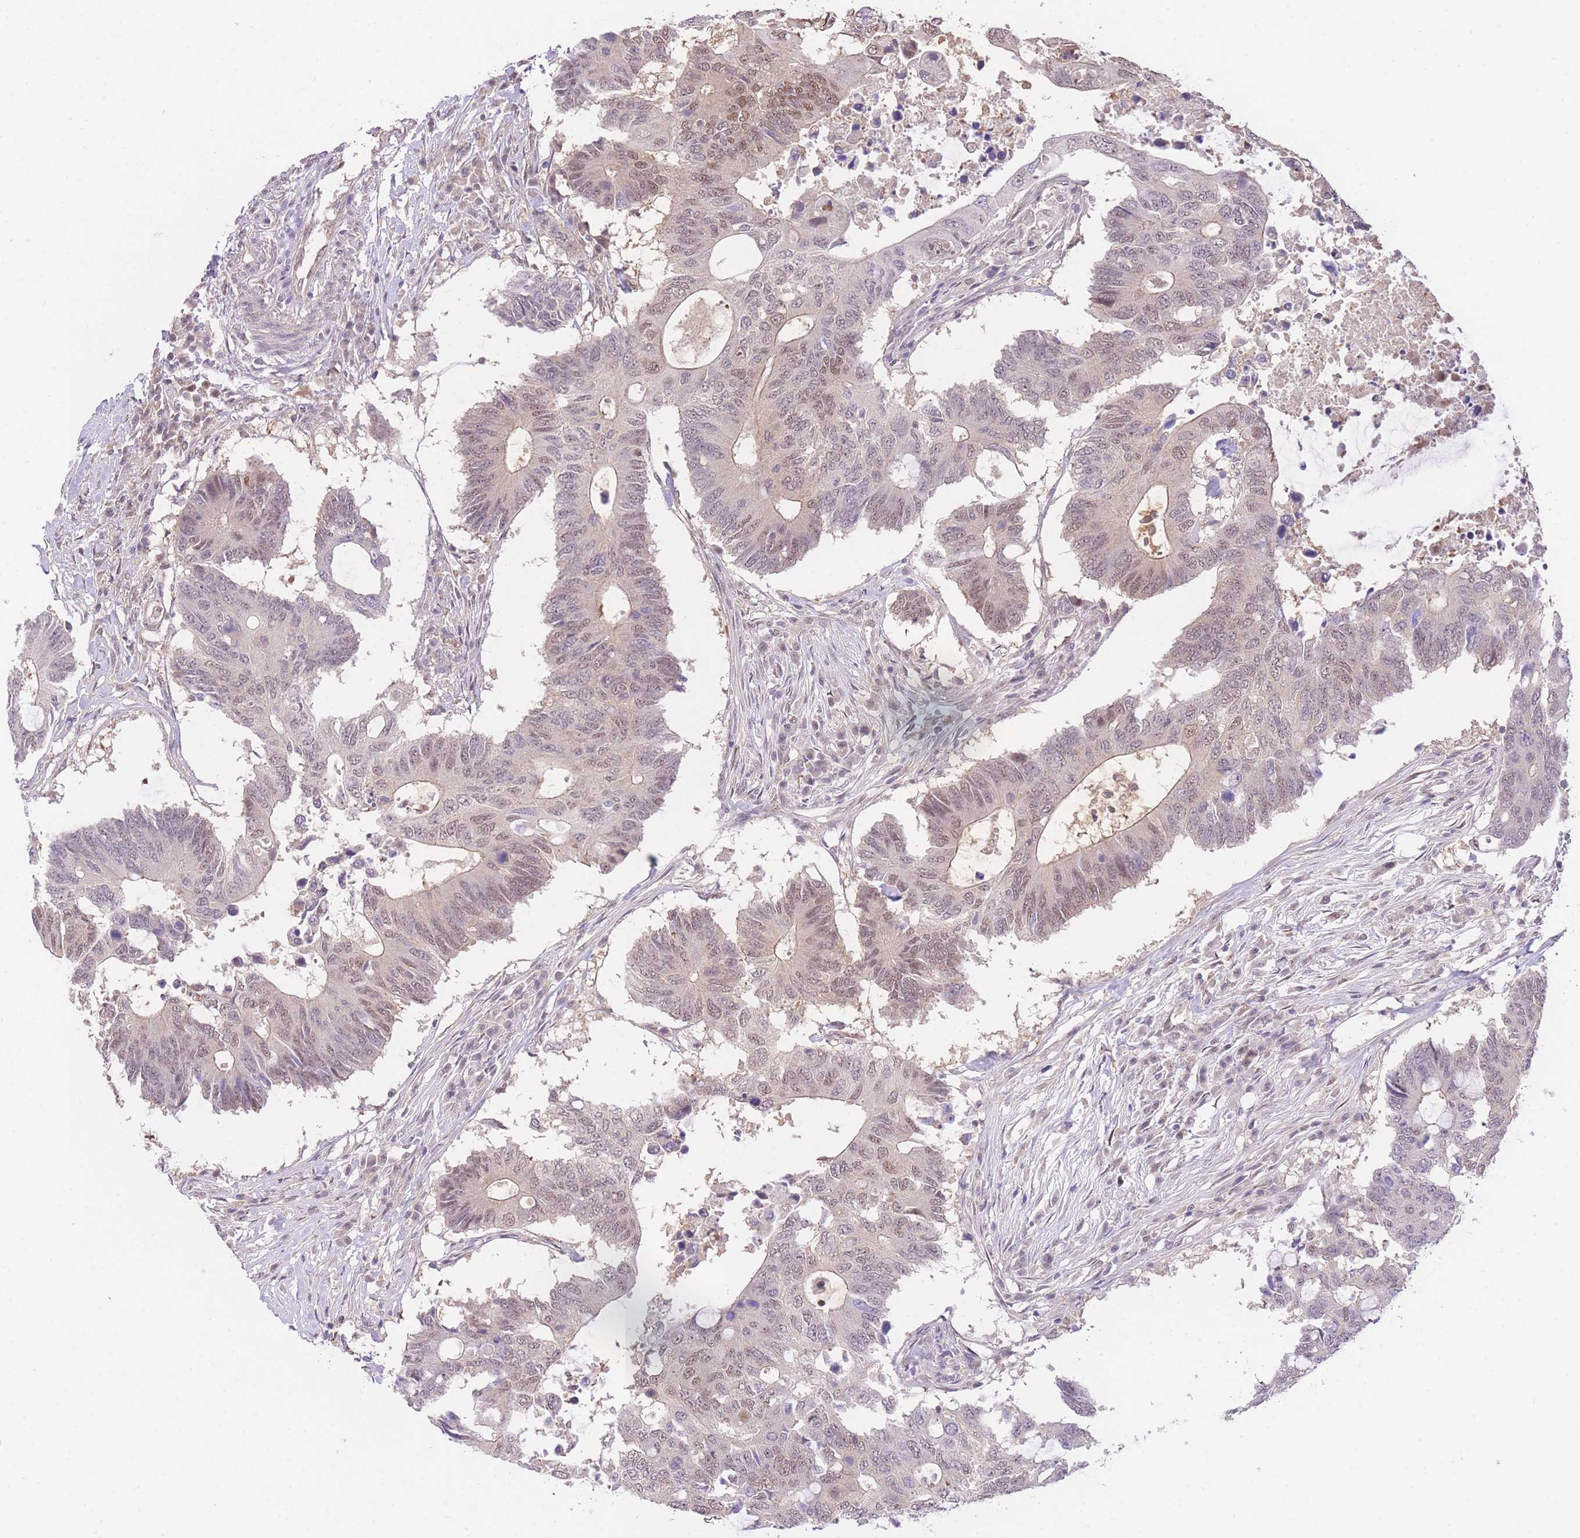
{"staining": {"intensity": "moderate", "quantity": "<25%", "location": "nuclear"}, "tissue": "colorectal cancer", "cell_type": "Tumor cells", "image_type": "cancer", "snomed": [{"axis": "morphology", "description": "Adenocarcinoma, NOS"}, {"axis": "topography", "description": "Colon"}], "caption": "Protein expression analysis of human adenocarcinoma (colorectal) reveals moderate nuclear staining in approximately <25% of tumor cells.", "gene": "UBXN7", "patient": {"sex": "male", "age": 71}}